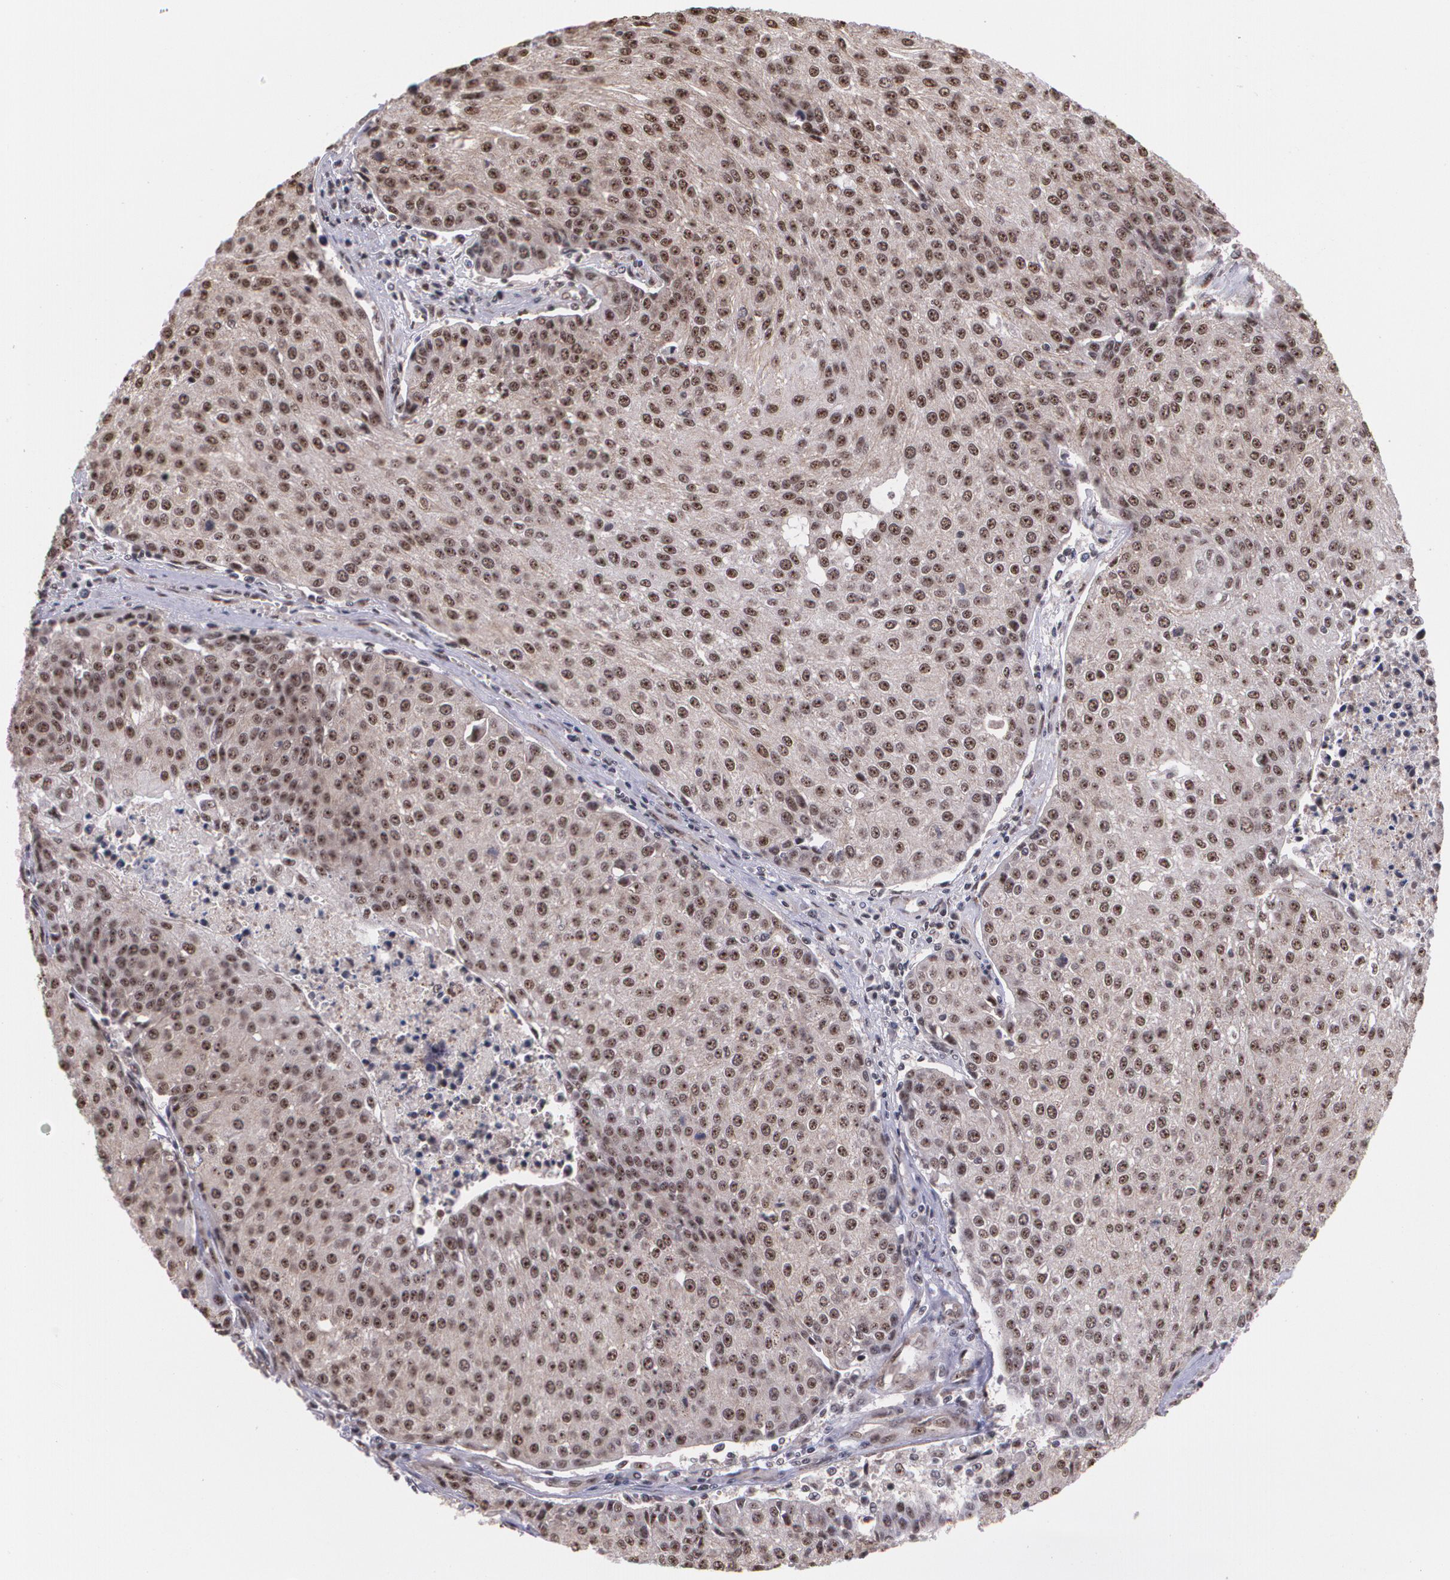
{"staining": {"intensity": "strong", "quantity": ">75%", "location": "cytoplasmic/membranous,nuclear"}, "tissue": "urothelial cancer", "cell_type": "Tumor cells", "image_type": "cancer", "snomed": [{"axis": "morphology", "description": "Urothelial carcinoma, High grade"}, {"axis": "topography", "description": "Urinary bladder"}], "caption": "Urothelial cancer was stained to show a protein in brown. There is high levels of strong cytoplasmic/membranous and nuclear staining in about >75% of tumor cells. (Brightfield microscopy of DAB IHC at high magnification).", "gene": "C6orf15", "patient": {"sex": "female", "age": 85}}